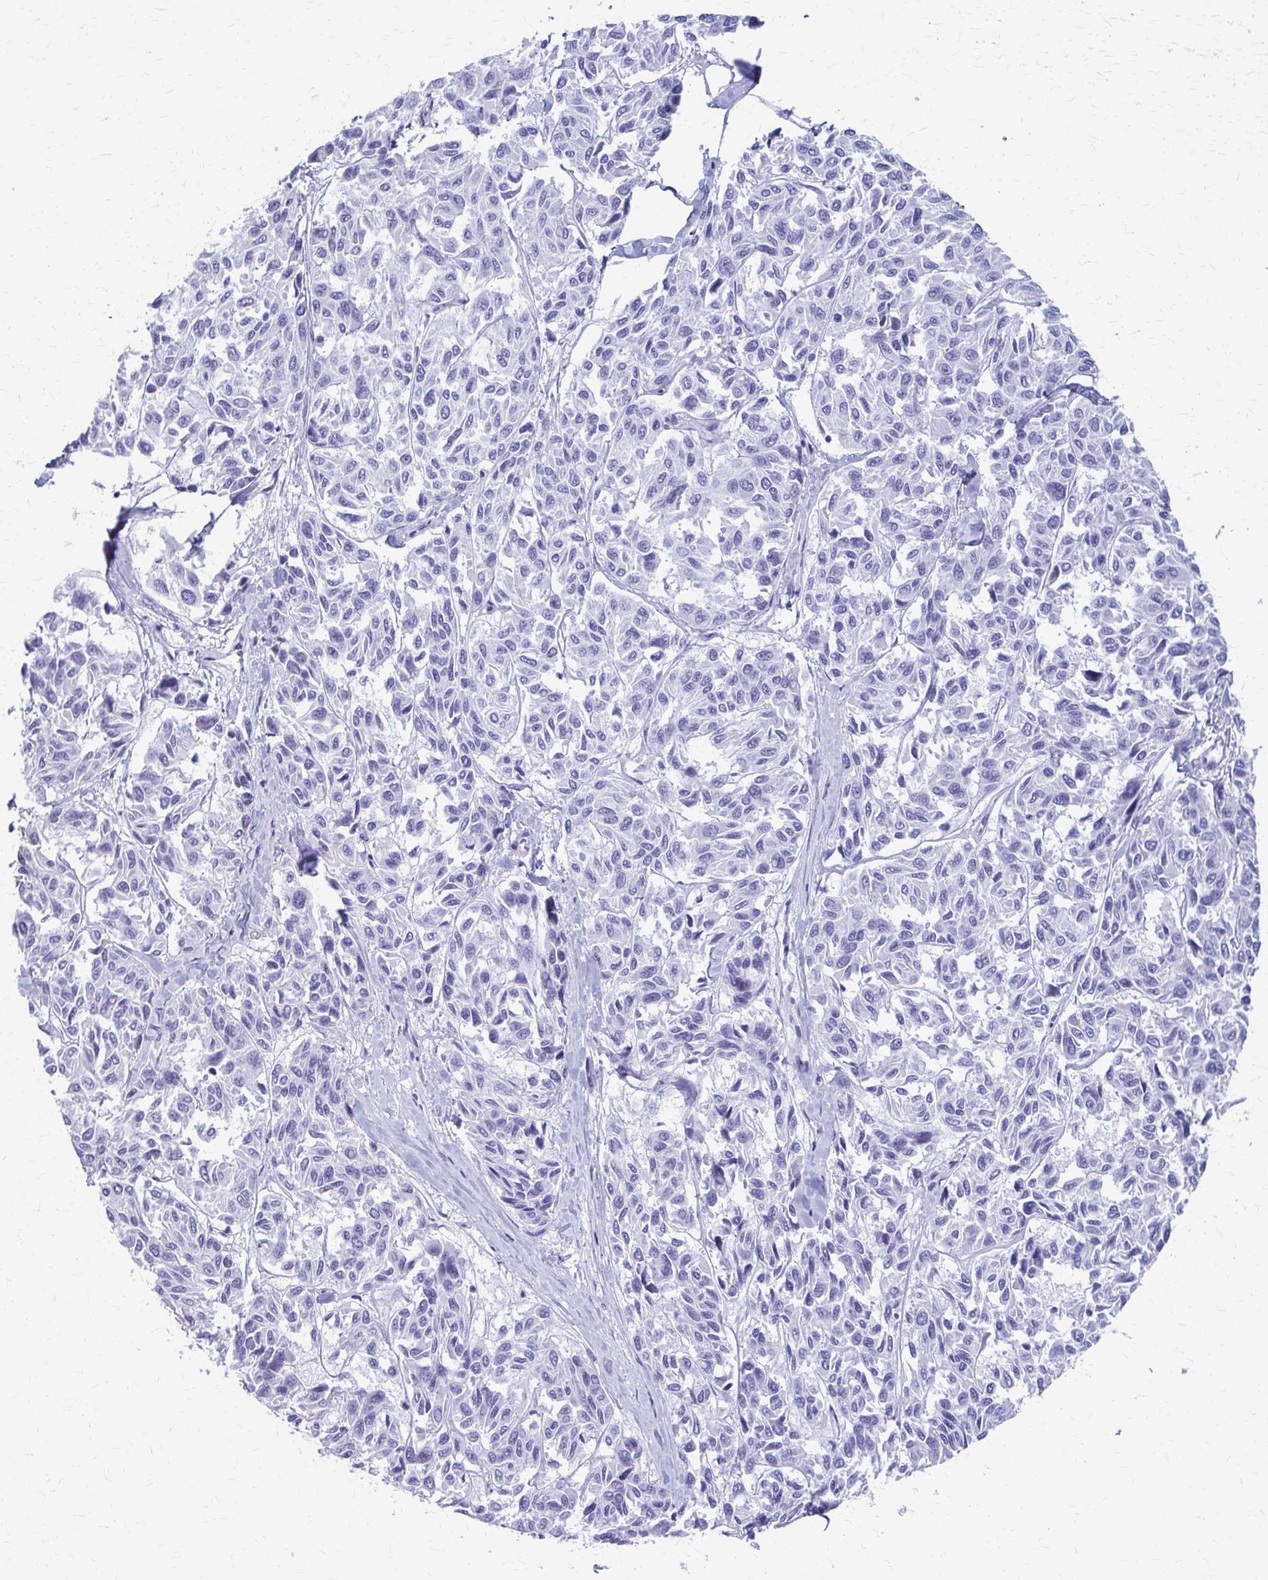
{"staining": {"intensity": "negative", "quantity": "none", "location": "none"}, "tissue": "melanoma", "cell_type": "Tumor cells", "image_type": "cancer", "snomed": [{"axis": "morphology", "description": "Malignant melanoma, NOS"}, {"axis": "topography", "description": "Skin"}], "caption": "An image of melanoma stained for a protein exhibits no brown staining in tumor cells.", "gene": "CELF5", "patient": {"sex": "female", "age": 66}}